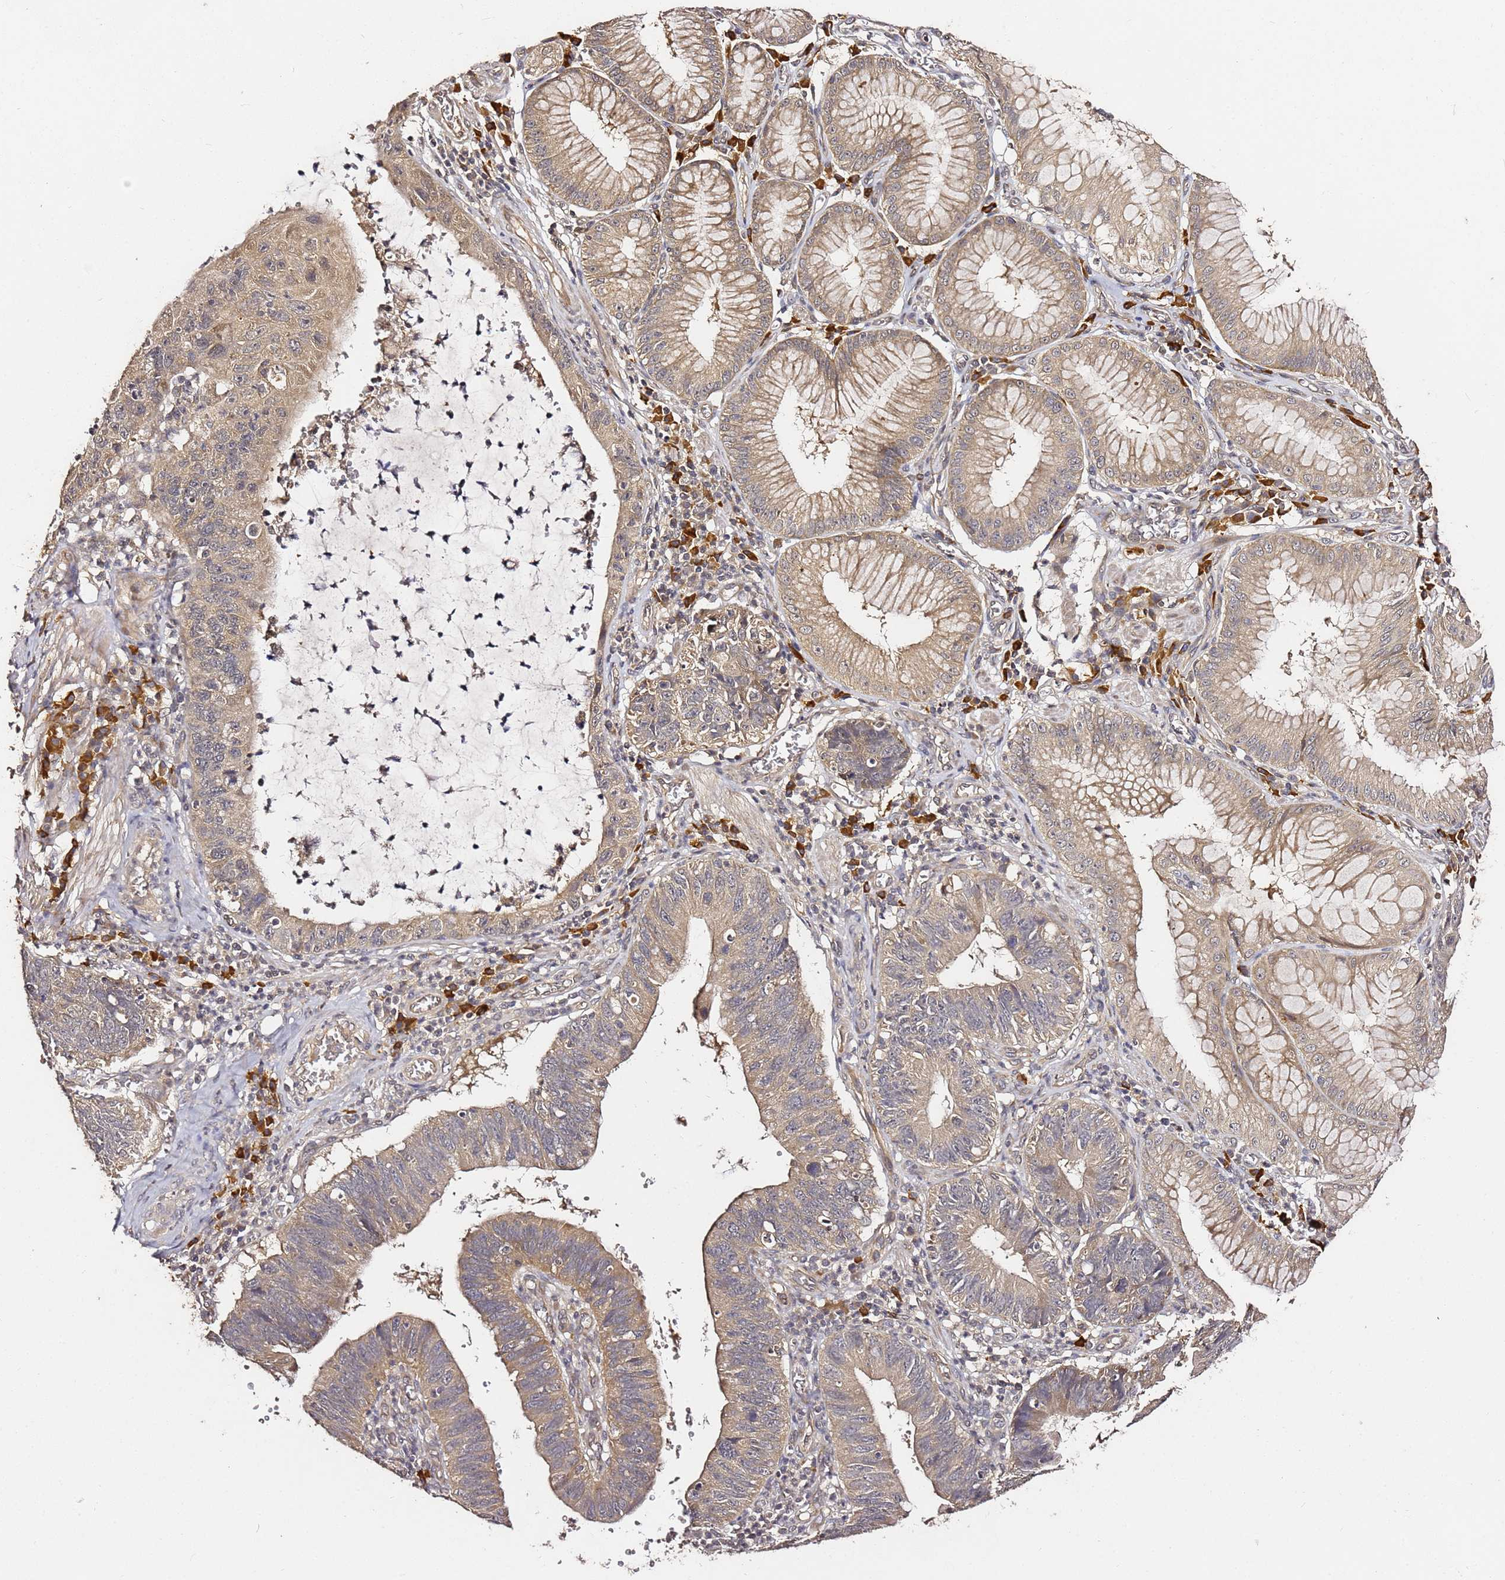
{"staining": {"intensity": "moderate", "quantity": "<25%", "location": "cytoplasmic/membranous"}, "tissue": "stomach cancer", "cell_type": "Tumor cells", "image_type": "cancer", "snomed": [{"axis": "morphology", "description": "Adenocarcinoma, NOS"}, {"axis": "topography", "description": "Stomach"}], "caption": "Protein analysis of stomach cancer (adenocarcinoma) tissue demonstrates moderate cytoplasmic/membranous positivity in about <25% of tumor cells. The staining is performed using DAB (3,3'-diaminobenzidine) brown chromogen to label protein expression. The nuclei are counter-stained blue using hematoxylin.", "gene": "C6orf136", "patient": {"sex": "male", "age": 59}}